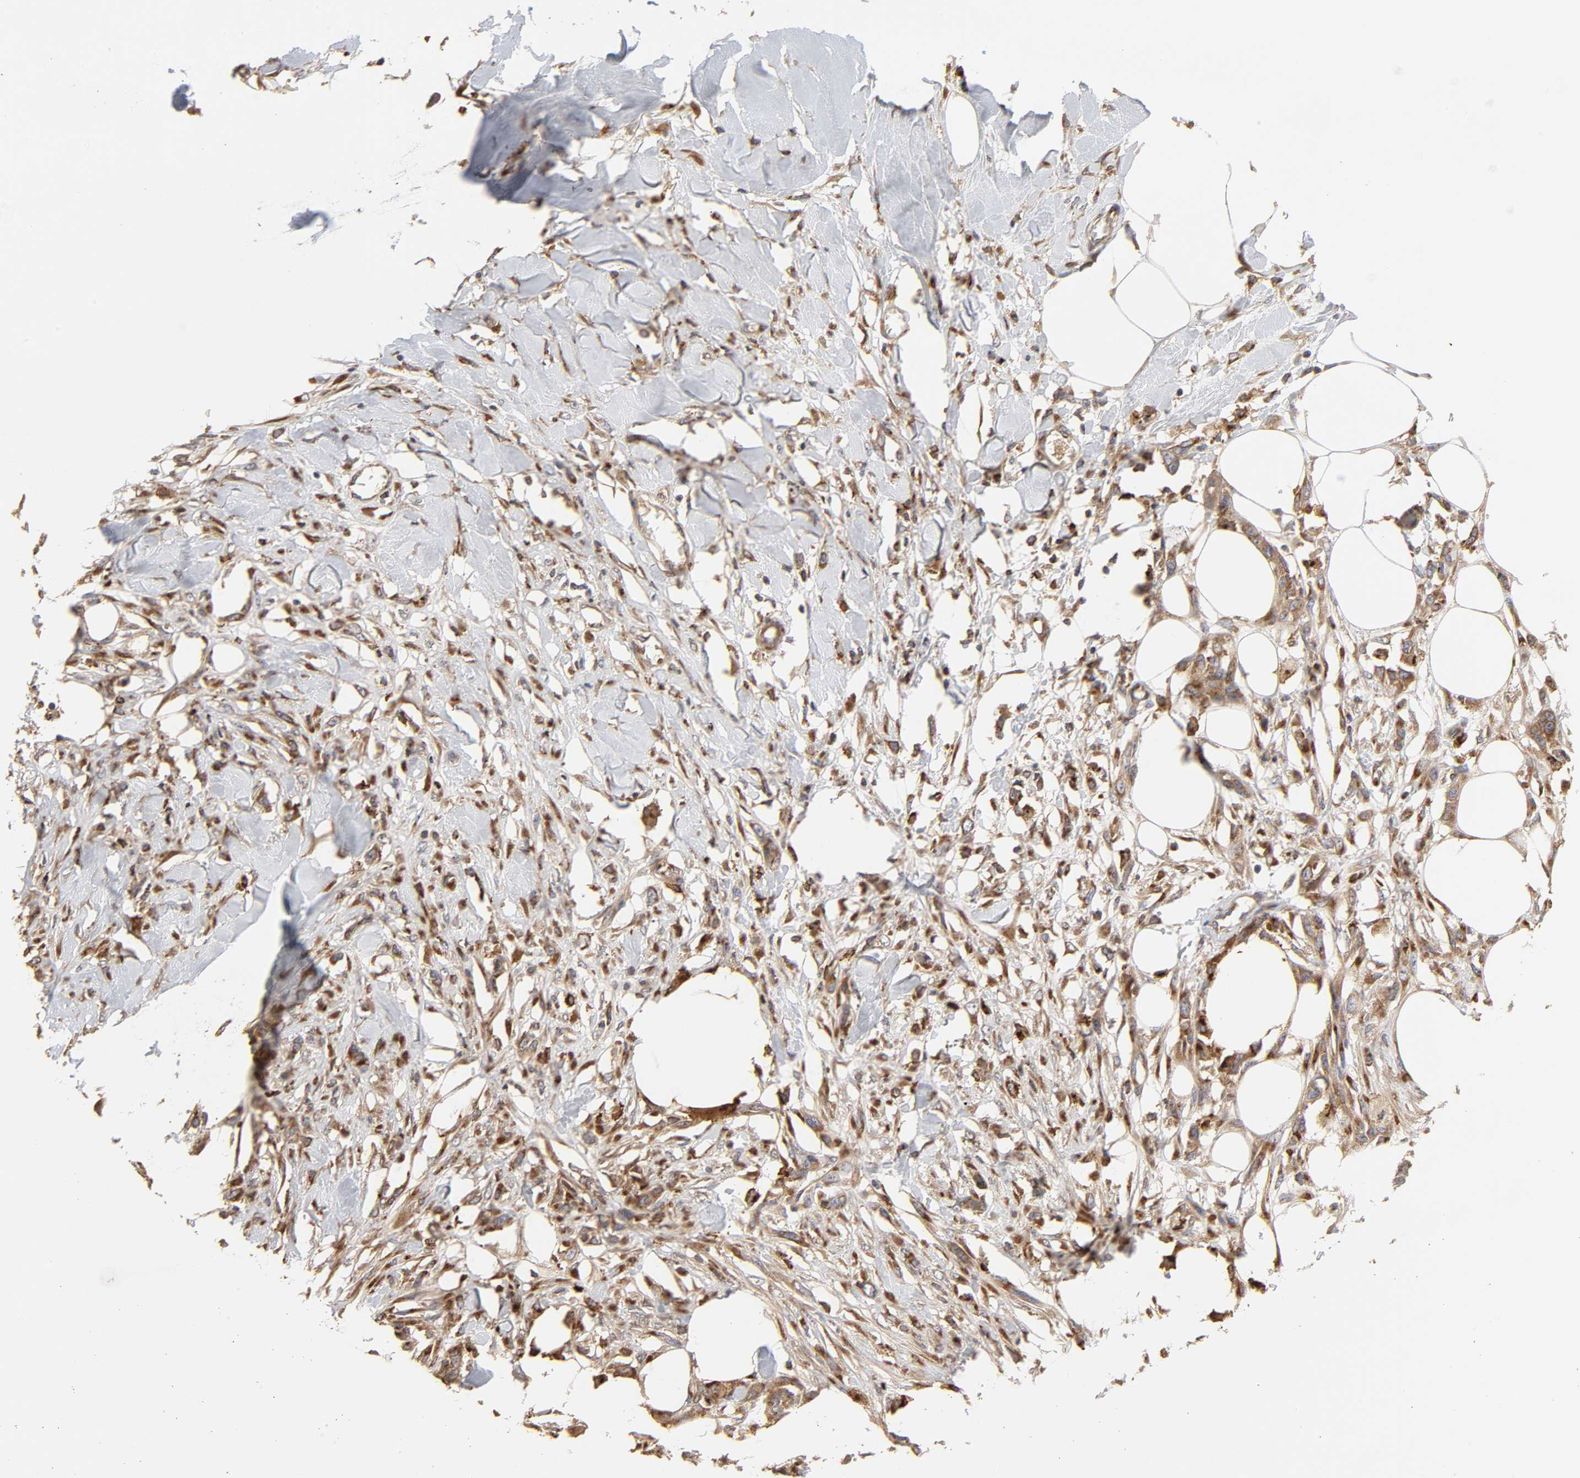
{"staining": {"intensity": "moderate", "quantity": ">75%", "location": "cytoplasmic/membranous"}, "tissue": "skin cancer", "cell_type": "Tumor cells", "image_type": "cancer", "snomed": [{"axis": "morphology", "description": "Normal tissue, NOS"}, {"axis": "morphology", "description": "Squamous cell carcinoma, NOS"}, {"axis": "topography", "description": "Skin"}], "caption": "A brown stain labels moderate cytoplasmic/membranous positivity of a protein in skin cancer tumor cells. (DAB (3,3'-diaminobenzidine) IHC with brightfield microscopy, high magnification).", "gene": "GNPTG", "patient": {"sex": "female", "age": 59}}